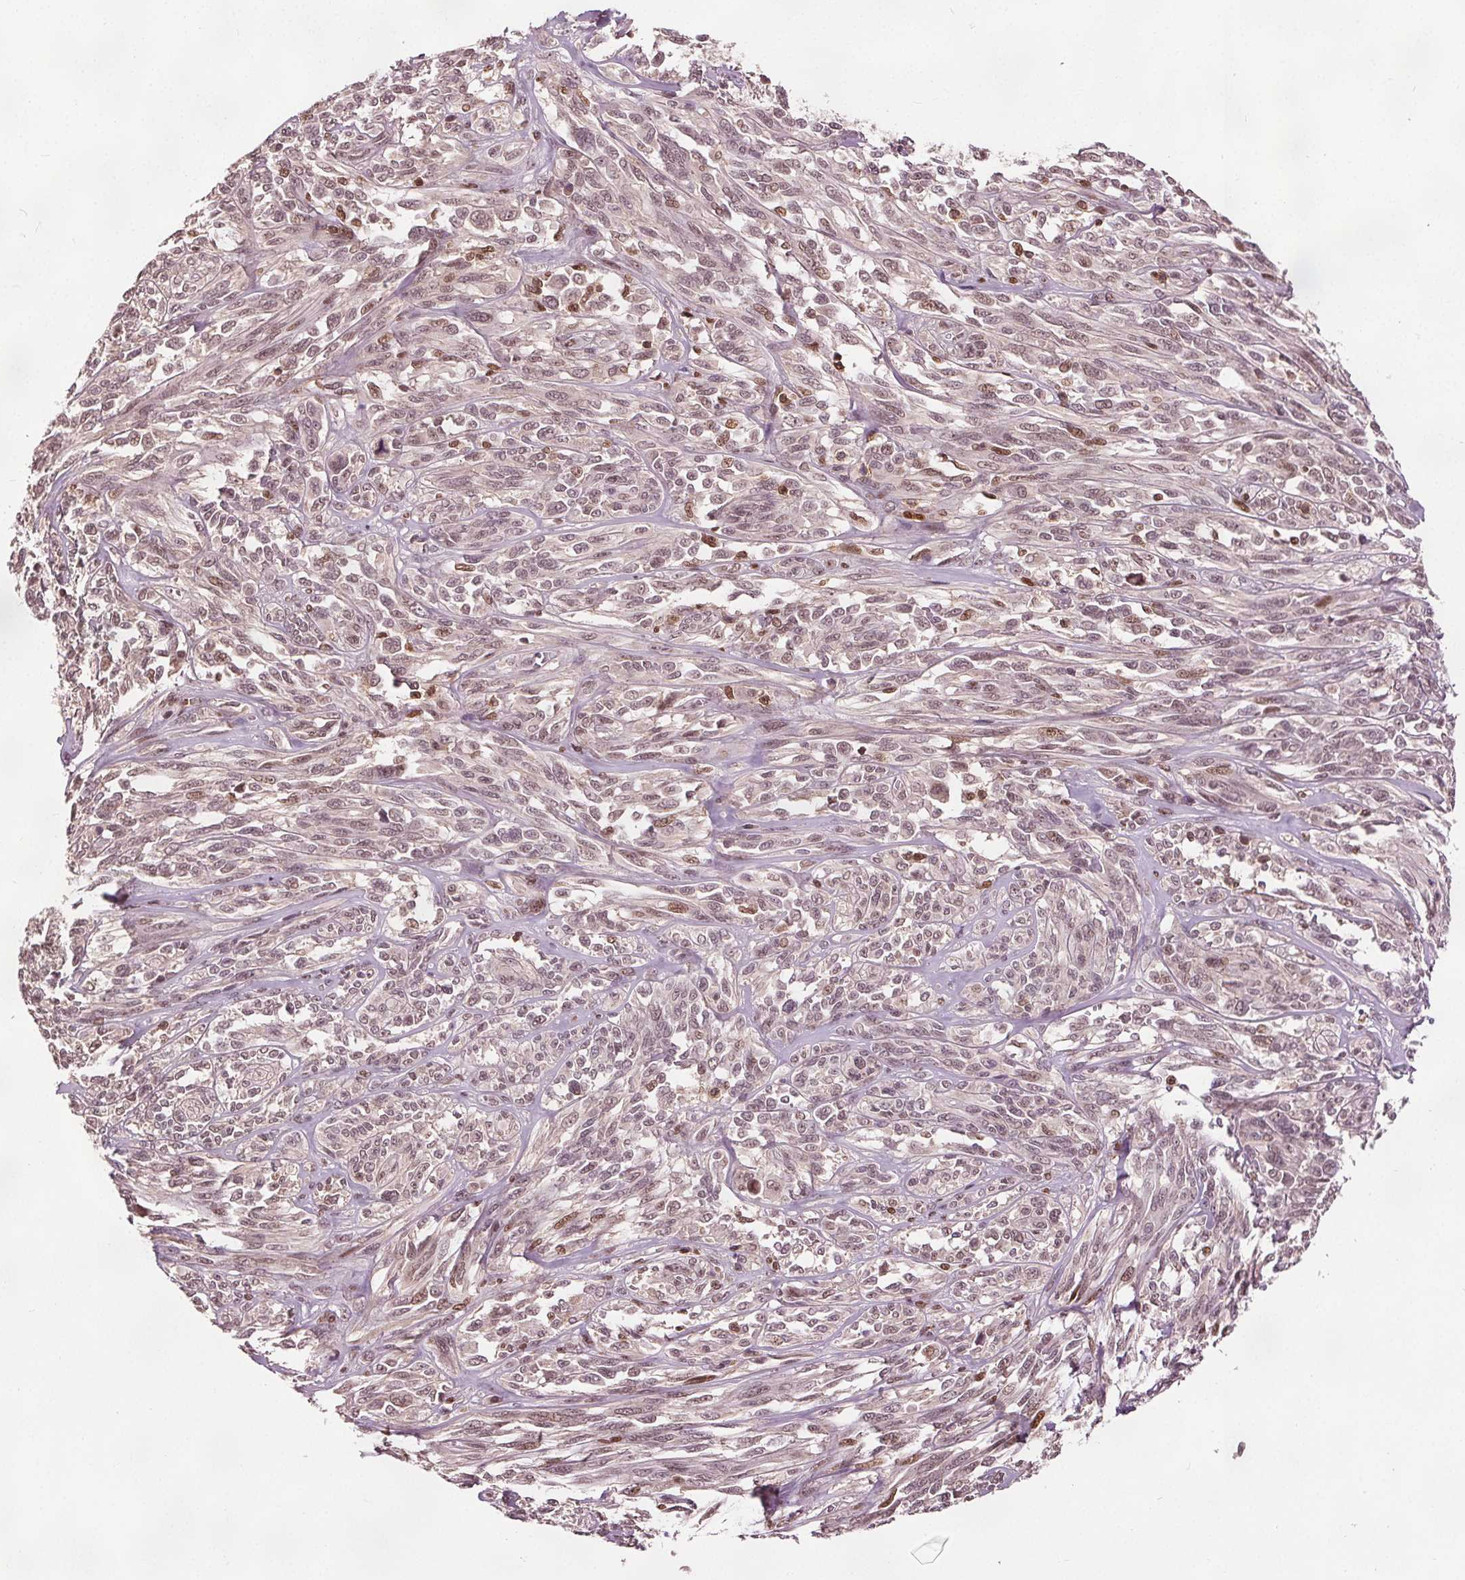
{"staining": {"intensity": "weak", "quantity": ">75%", "location": "nuclear"}, "tissue": "melanoma", "cell_type": "Tumor cells", "image_type": "cancer", "snomed": [{"axis": "morphology", "description": "Malignant melanoma, NOS"}, {"axis": "topography", "description": "Skin"}], "caption": "Human malignant melanoma stained with a protein marker displays weak staining in tumor cells.", "gene": "DDX11", "patient": {"sex": "female", "age": 91}}